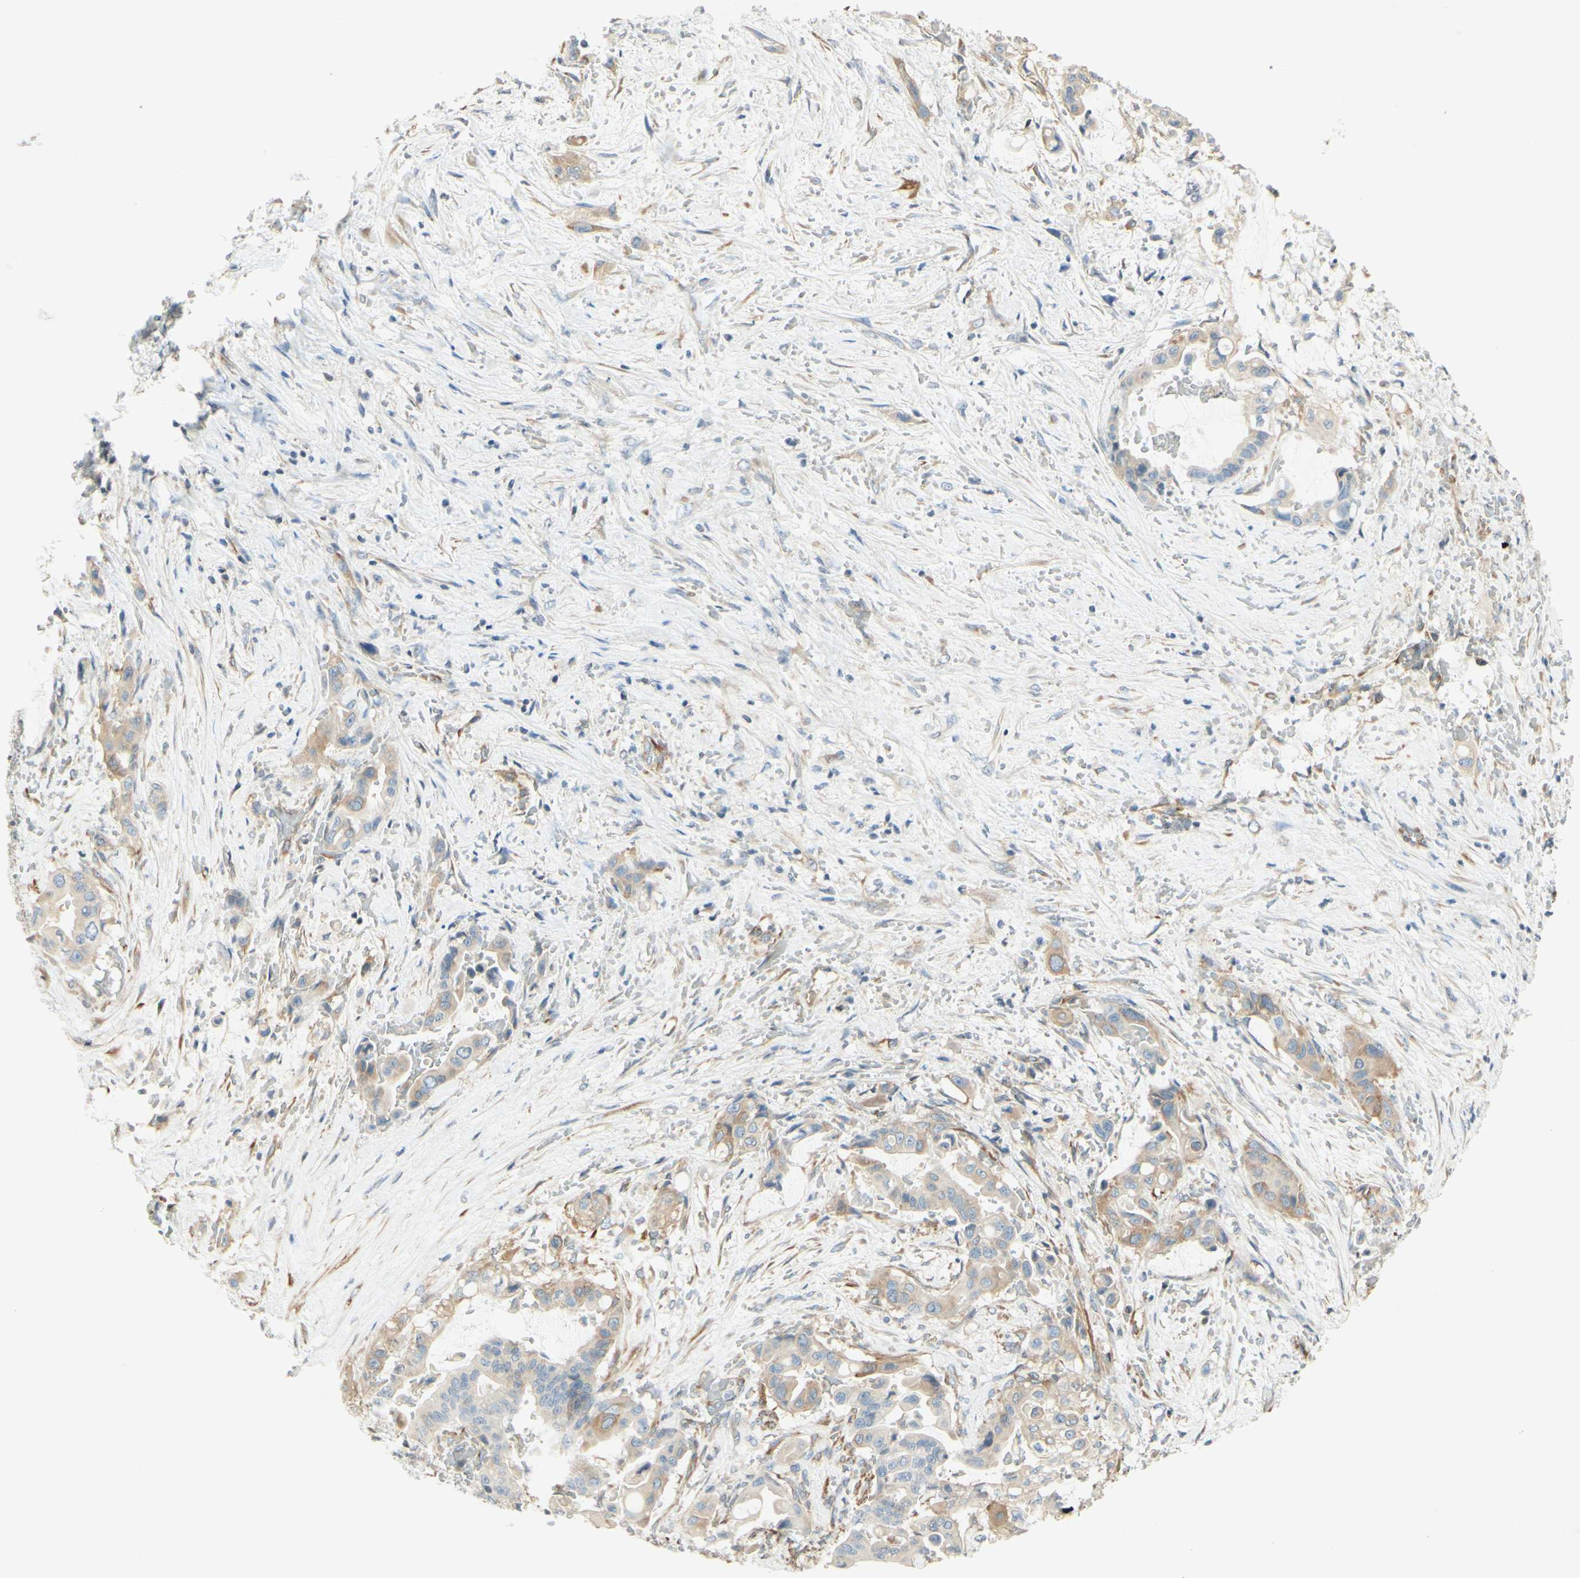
{"staining": {"intensity": "weak", "quantity": ">75%", "location": "cytoplasmic/membranous"}, "tissue": "liver cancer", "cell_type": "Tumor cells", "image_type": "cancer", "snomed": [{"axis": "morphology", "description": "Cholangiocarcinoma"}, {"axis": "topography", "description": "Liver"}], "caption": "Human liver cancer stained with a brown dye exhibits weak cytoplasmic/membranous positive expression in about >75% of tumor cells.", "gene": "MAP1B", "patient": {"sex": "female", "age": 61}}